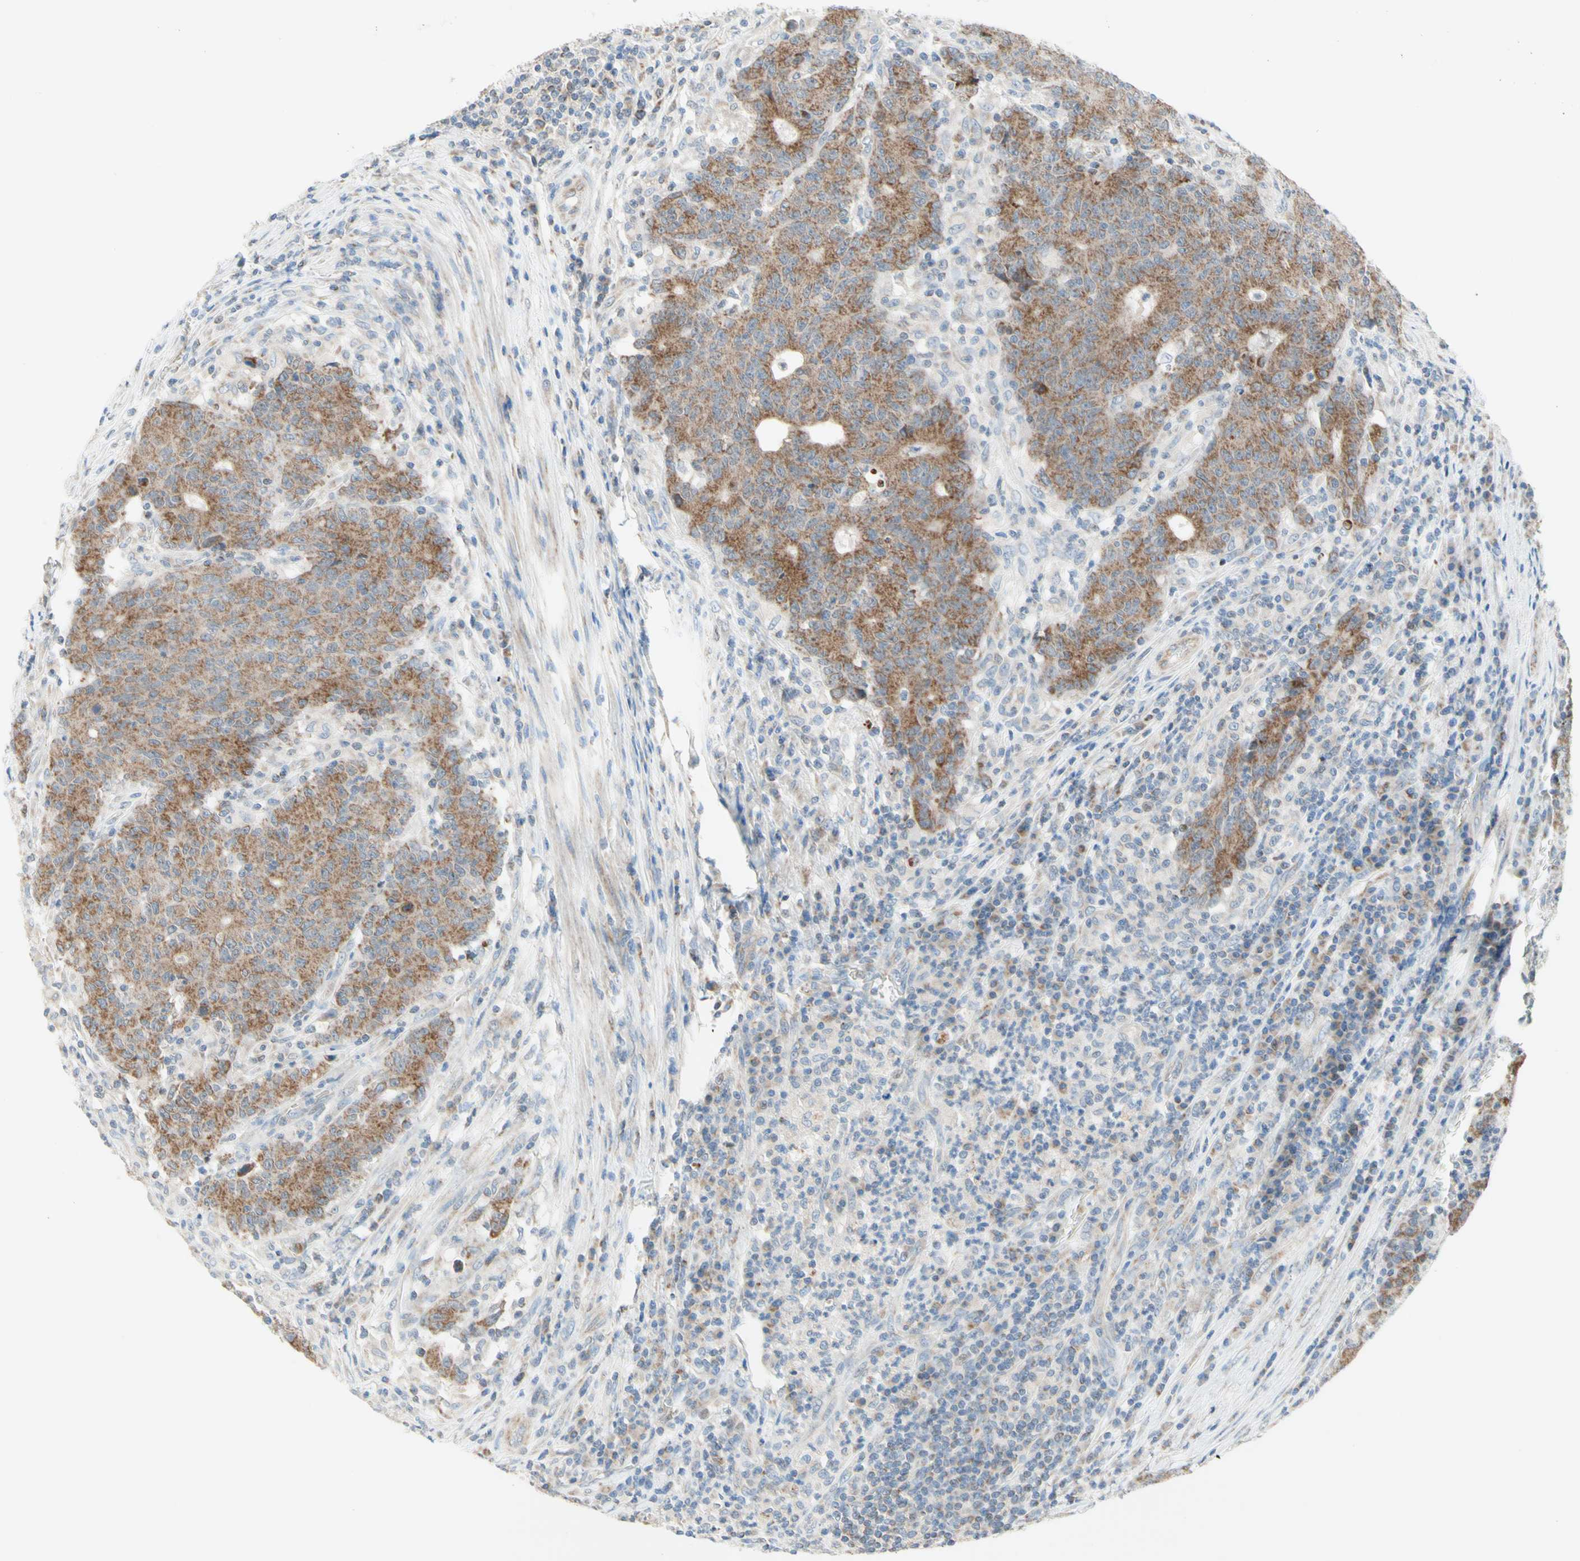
{"staining": {"intensity": "moderate", "quantity": ">75%", "location": "cytoplasmic/membranous"}, "tissue": "colorectal cancer", "cell_type": "Tumor cells", "image_type": "cancer", "snomed": [{"axis": "morphology", "description": "Normal tissue, NOS"}, {"axis": "morphology", "description": "Adenocarcinoma, NOS"}, {"axis": "topography", "description": "Colon"}], "caption": "Immunohistochemistry of colorectal adenocarcinoma displays medium levels of moderate cytoplasmic/membranous staining in approximately >75% of tumor cells.", "gene": "MFF", "patient": {"sex": "female", "age": 75}}